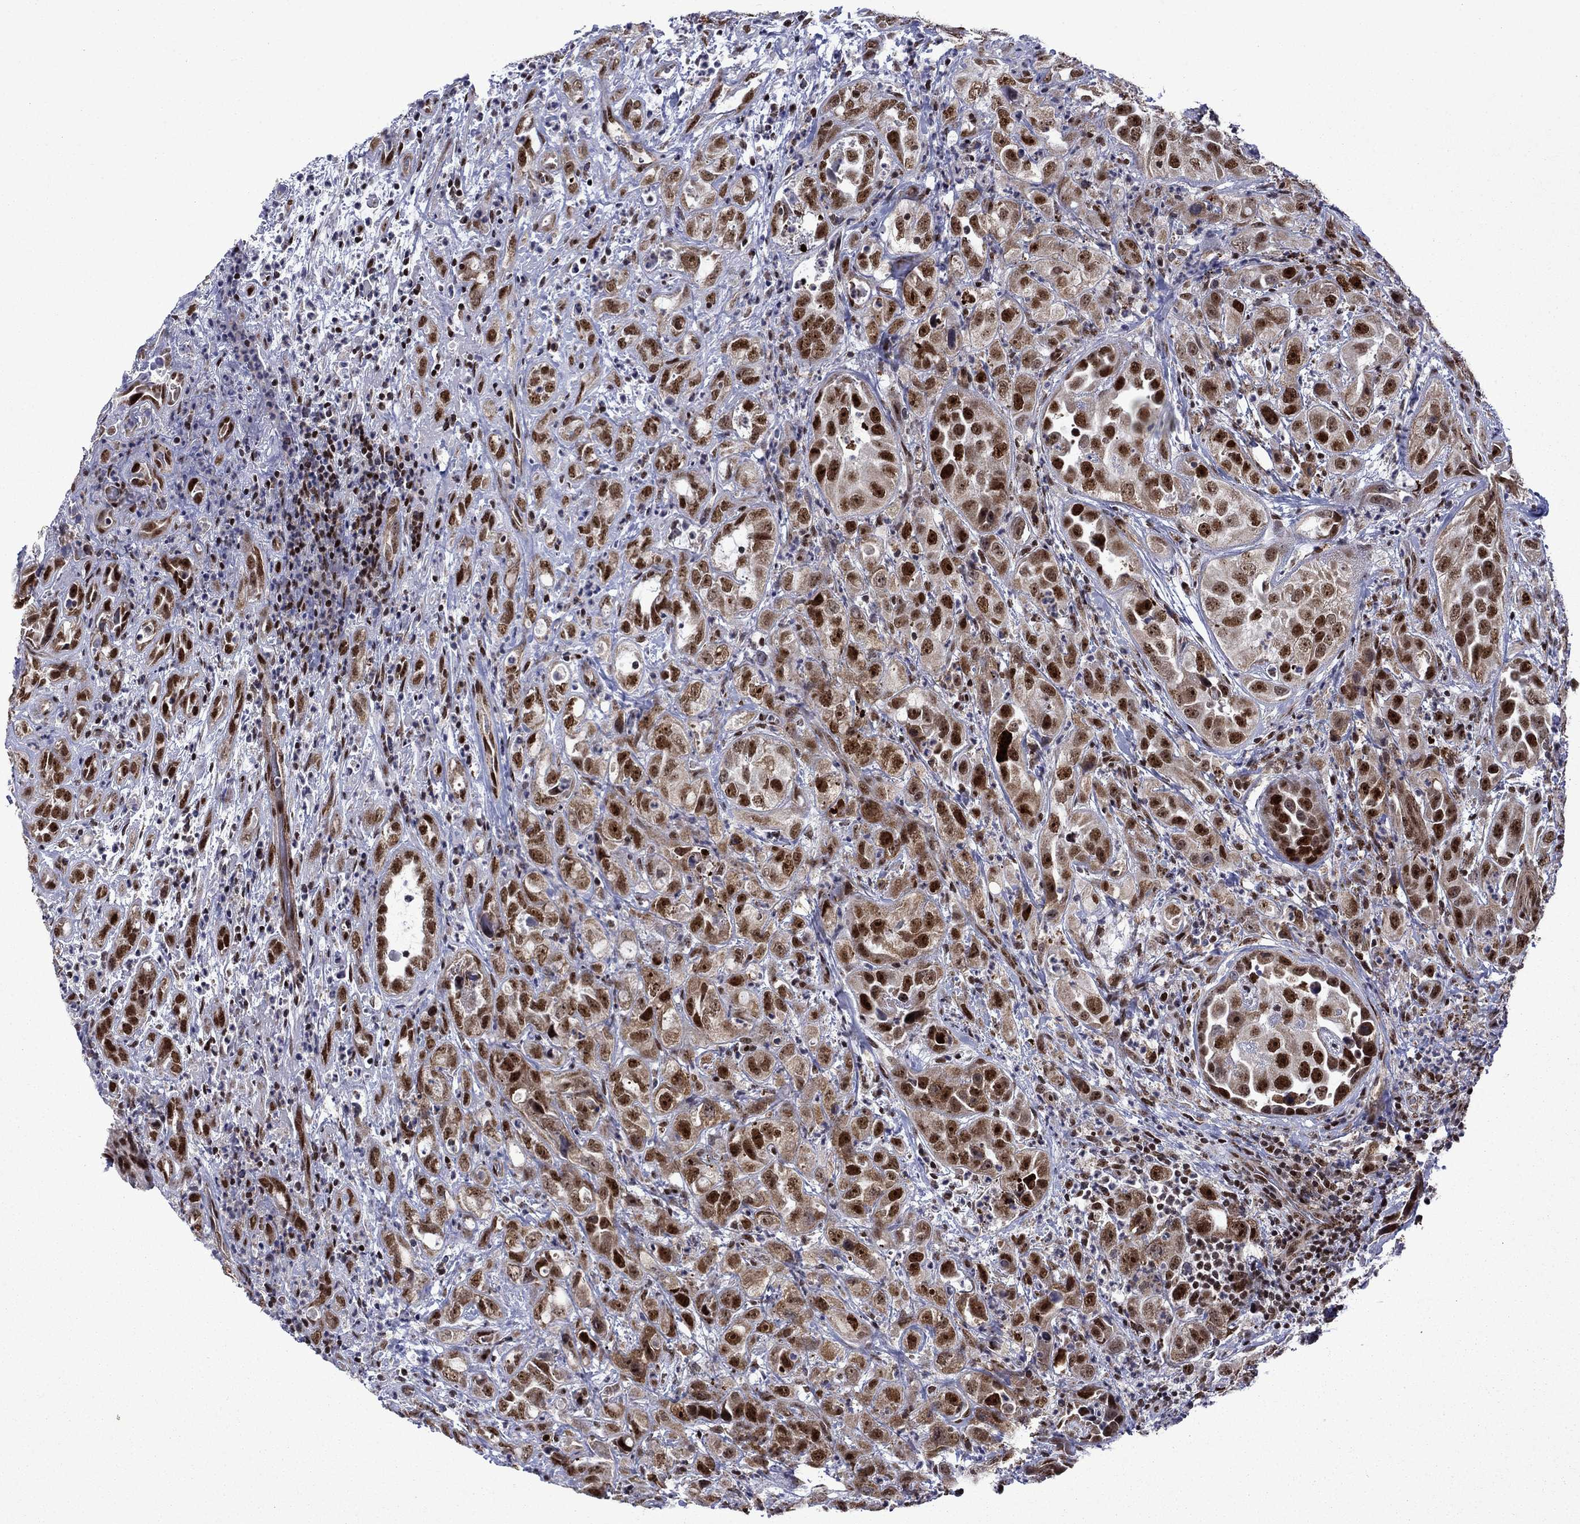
{"staining": {"intensity": "strong", "quantity": ">75%", "location": "nuclear"}, "tissue": "urothelial cancer", "cell_type": "Tumor cells", "image_type": "cancer", "snomed": [{"axis": "morphology", "description": "Urothelial carcinoma, High grade"}, {"axis": "topography", "description": "Urinary bladder"}], "caption": "Immunohistochemistry (IHC) staining of urothelial carcinoma (high-grade), which shows high levels of strong nuclear positivity in about >75% of tumor cells indicating strong nuclear protein staining. The staining was performed using DAB (brown) for protein detection and nuclei were counterstained in hematoxylin (blue).", "gene": "SURF2", "patient": {"sex": "female", "age": 41}}